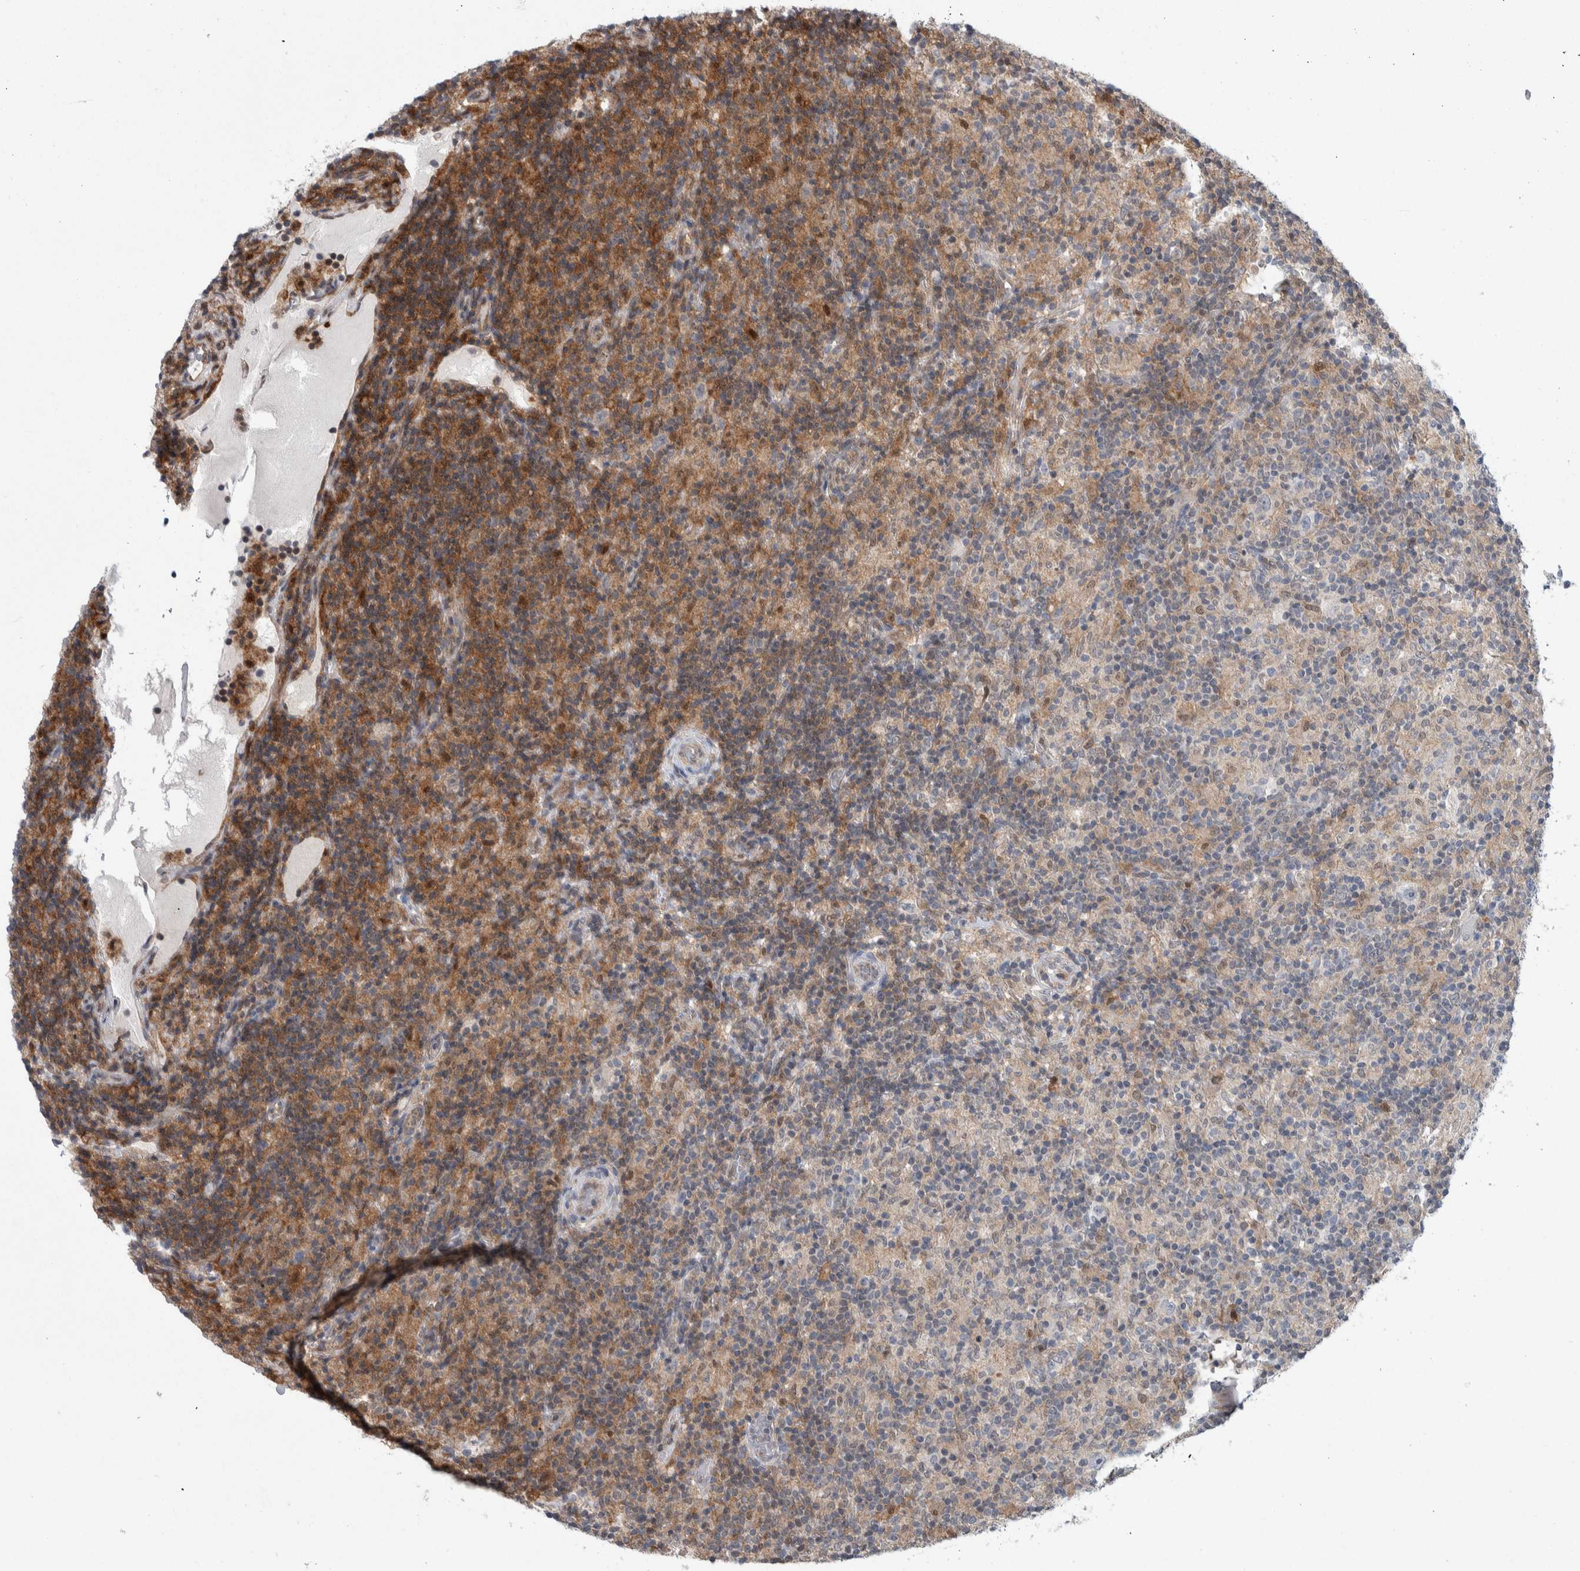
{"staining": {"intensity": "negative", "quantity": "none", "location": "none"}, "tissue": "lymphoma", "cell_type": "Tumor cells", "image_type": "cancer", "snomed": [{"axis": "morphology", "description": "Hodgkin's disease, NOS"}, {"axis": "topography", "description": "Lymph node"}], "caption": "Histopathology image shows no protein expression in tumor cells of lymphoma tissue.", "gene": "PTPA", "patient": {"sex": "male", "age": 70}}